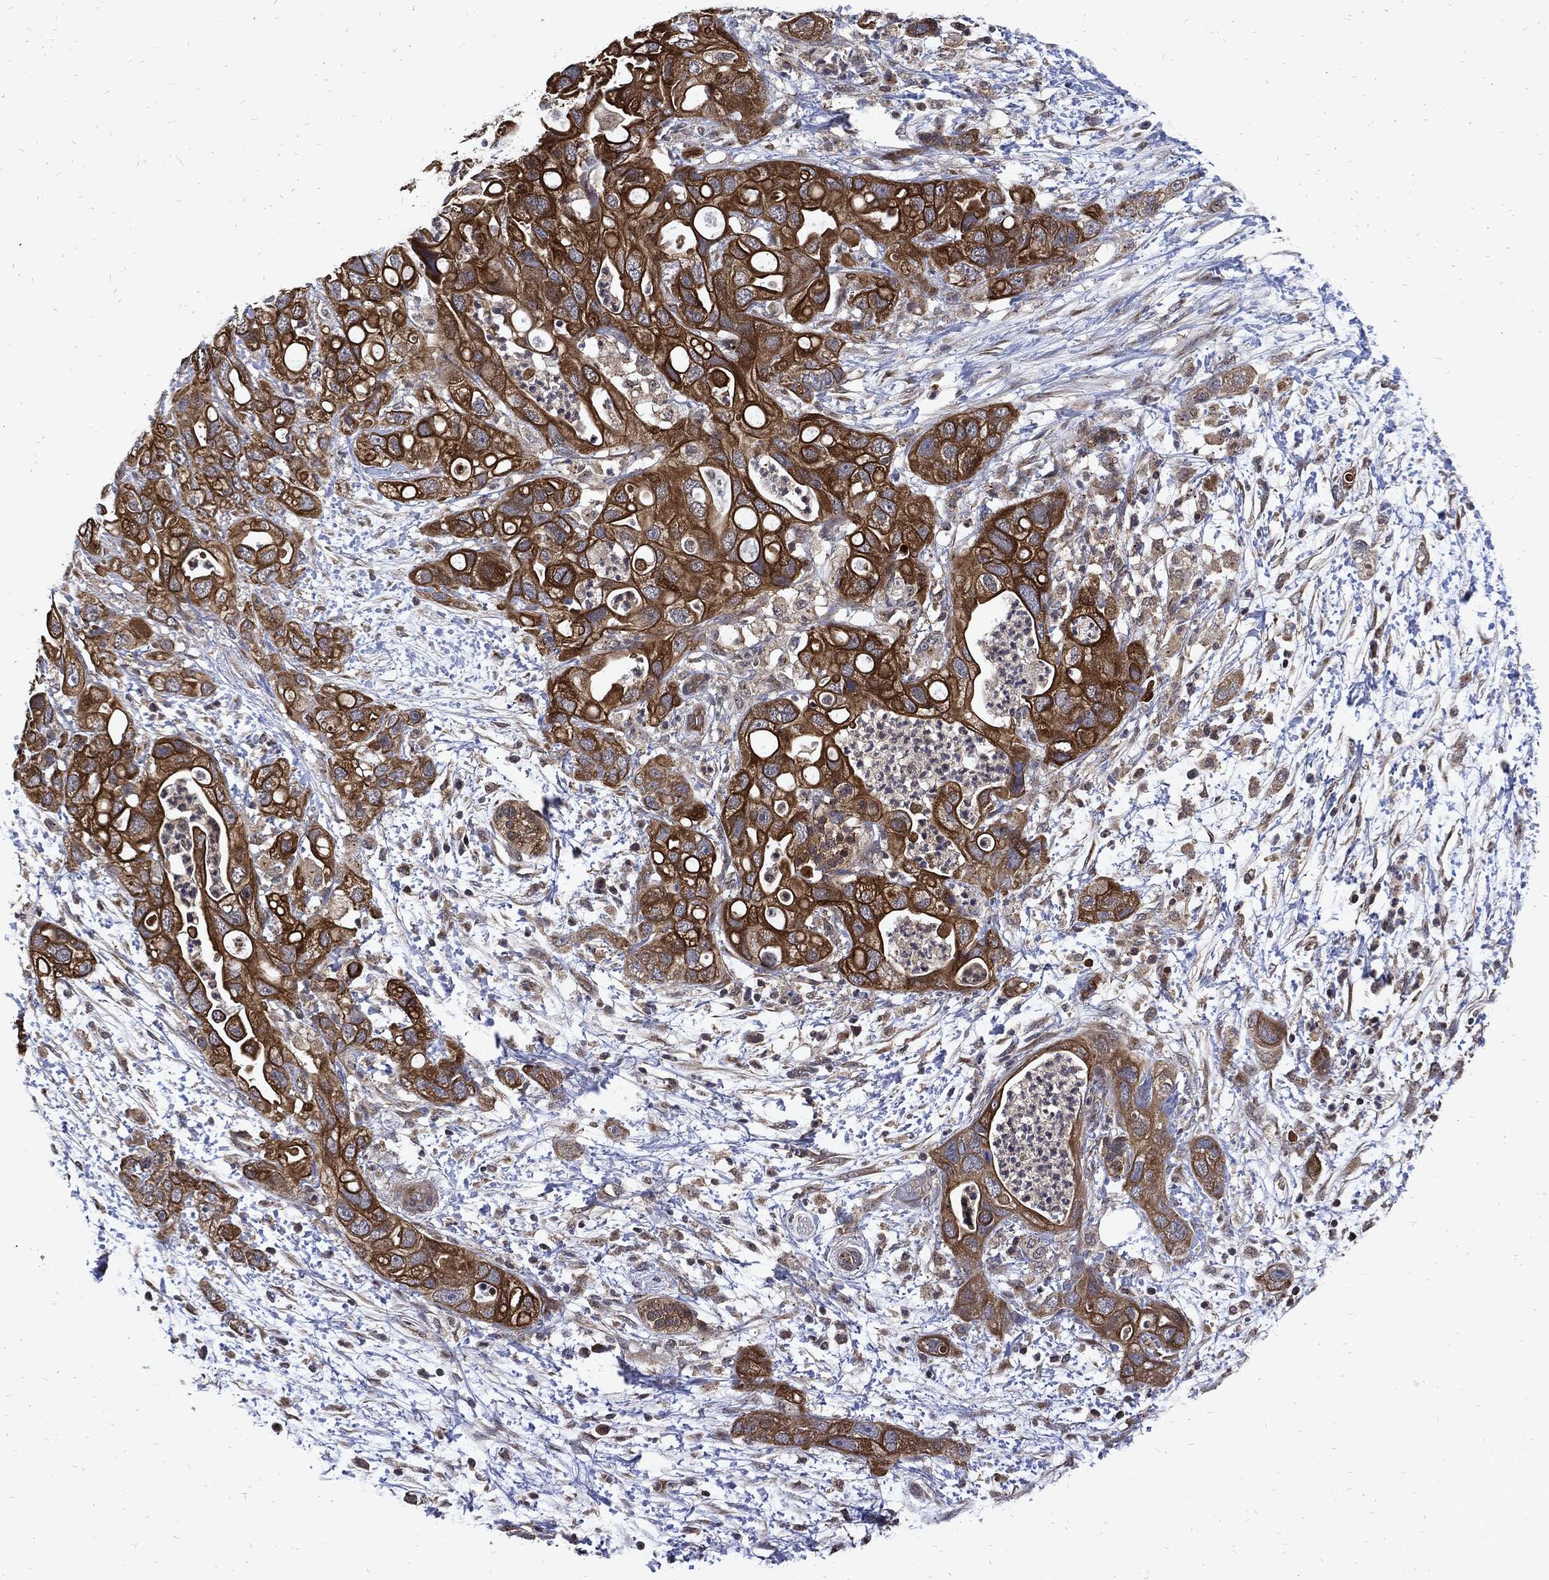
{"staining": {"intensity": "strong", "quantity": ">75%", "location": "cytoplasmic/membranous"}, "tissue": "pancreatic cancer", "cell_type": "Tumor cells", "image_type": "cancer", "snomed": [{"axis": "morphology", "description": "Adenocarcinoma, NOS"}, {"axis": "topography", "description": "Pancreas"}], "caption": "Tumor cells show high levels of strong cytoplasmic/membranous expression in approximately >75% of cells in pancreatic cancer.", "gene": "DCTN1", "patient": {"sex": "female", "age": 72}}